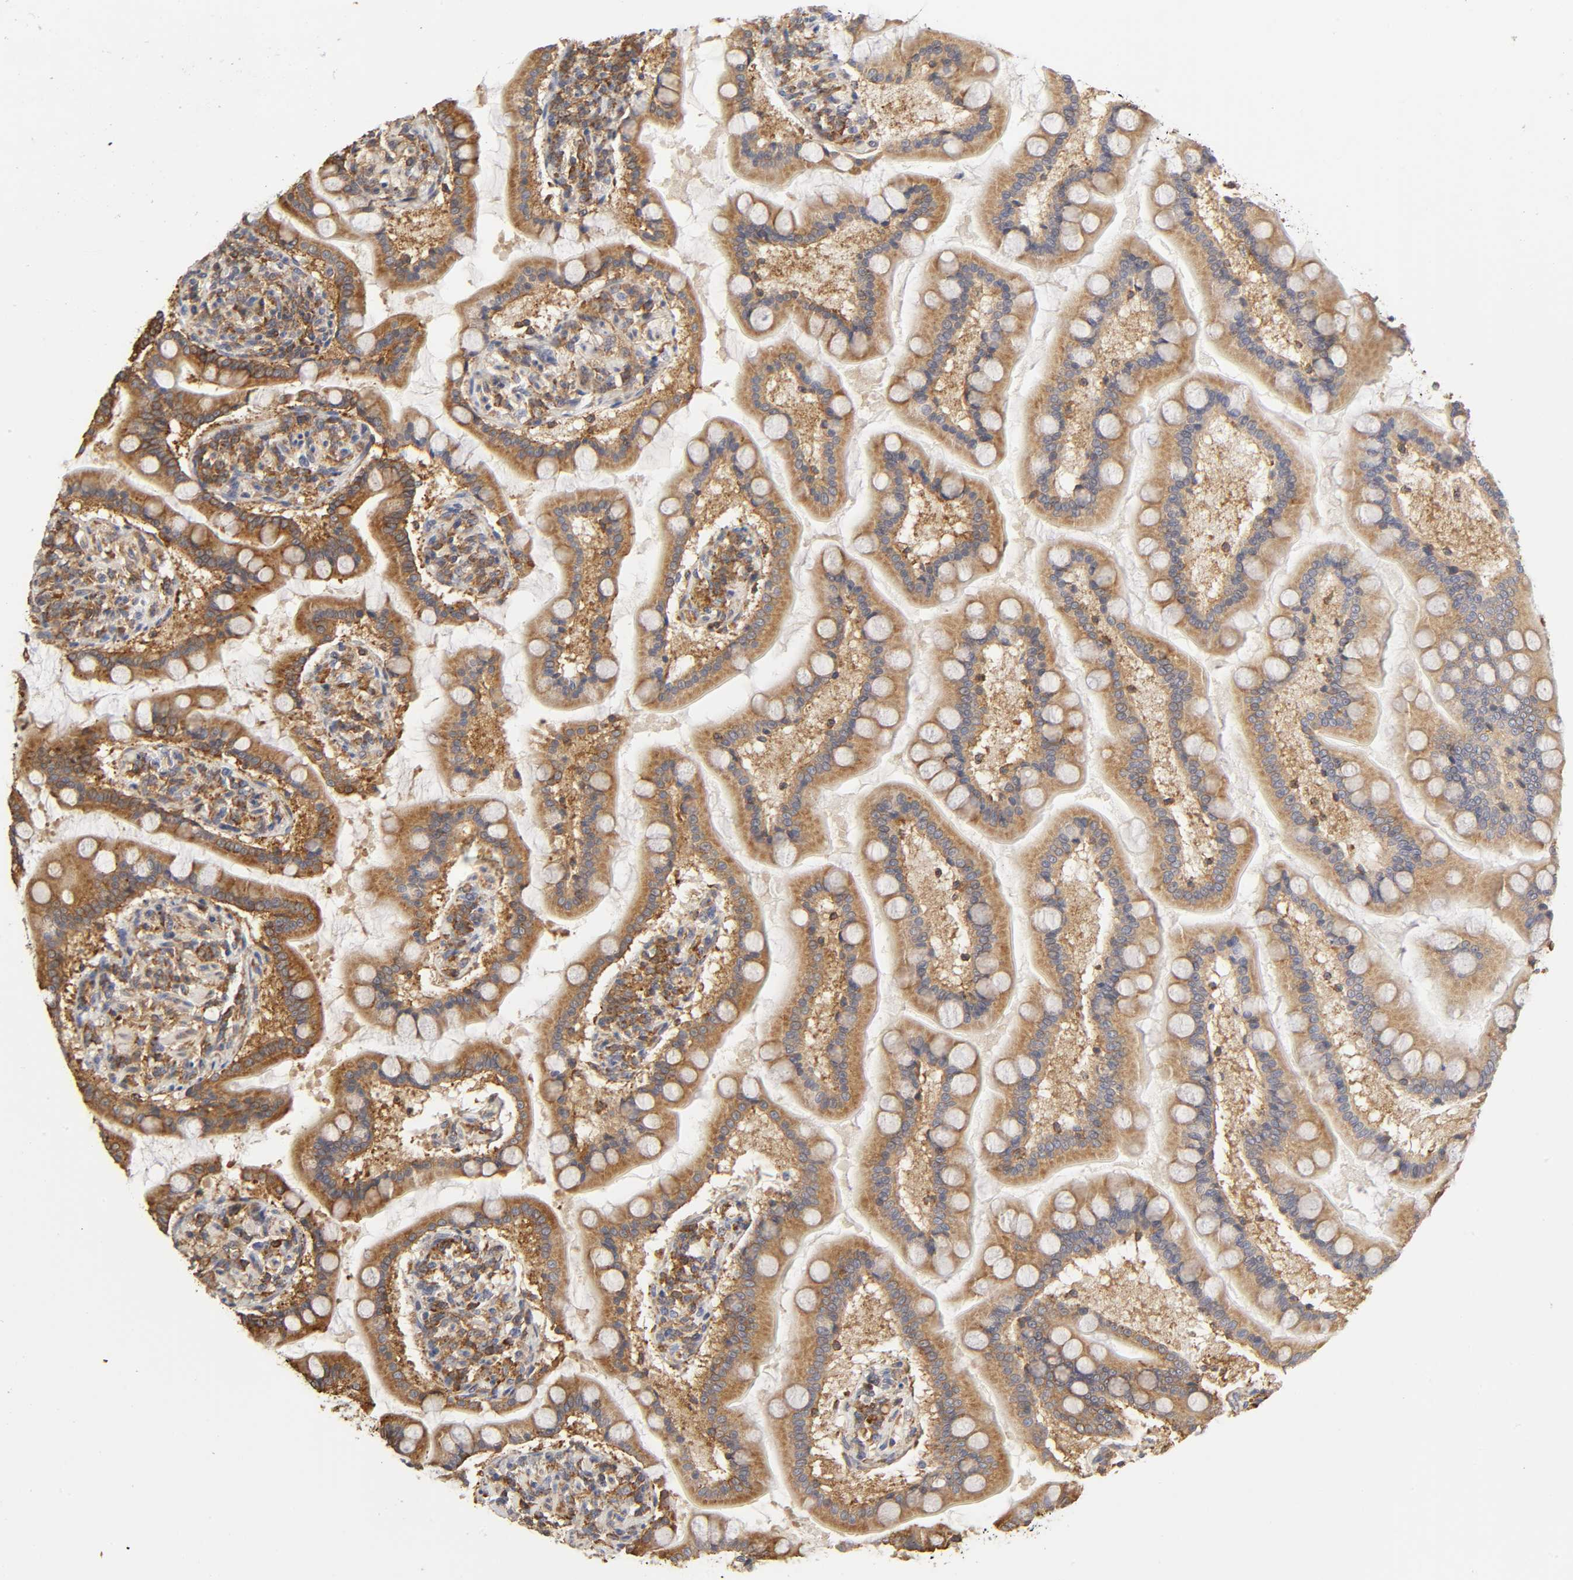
{"staining": {"intensity": "strong", "quantity": ">75%", "location": "cytoplasmic/membranous"}, "tissue": "small intestine", "cell_type": "Glandular cells", "image_type": "normal", "snomed": [{"axis": "morphology", "description": "Normal tissue, NOS"}, {"axis": "topography", "description": "Small intestine"}], "caption": "IHC (DAB) staining of benign small intestine displays strong cytoplasmic/membranous protein staining in approximately >75% of glandular cells.", "gene": "RPL14", "patient": {"sex": "male", "age": 41}}